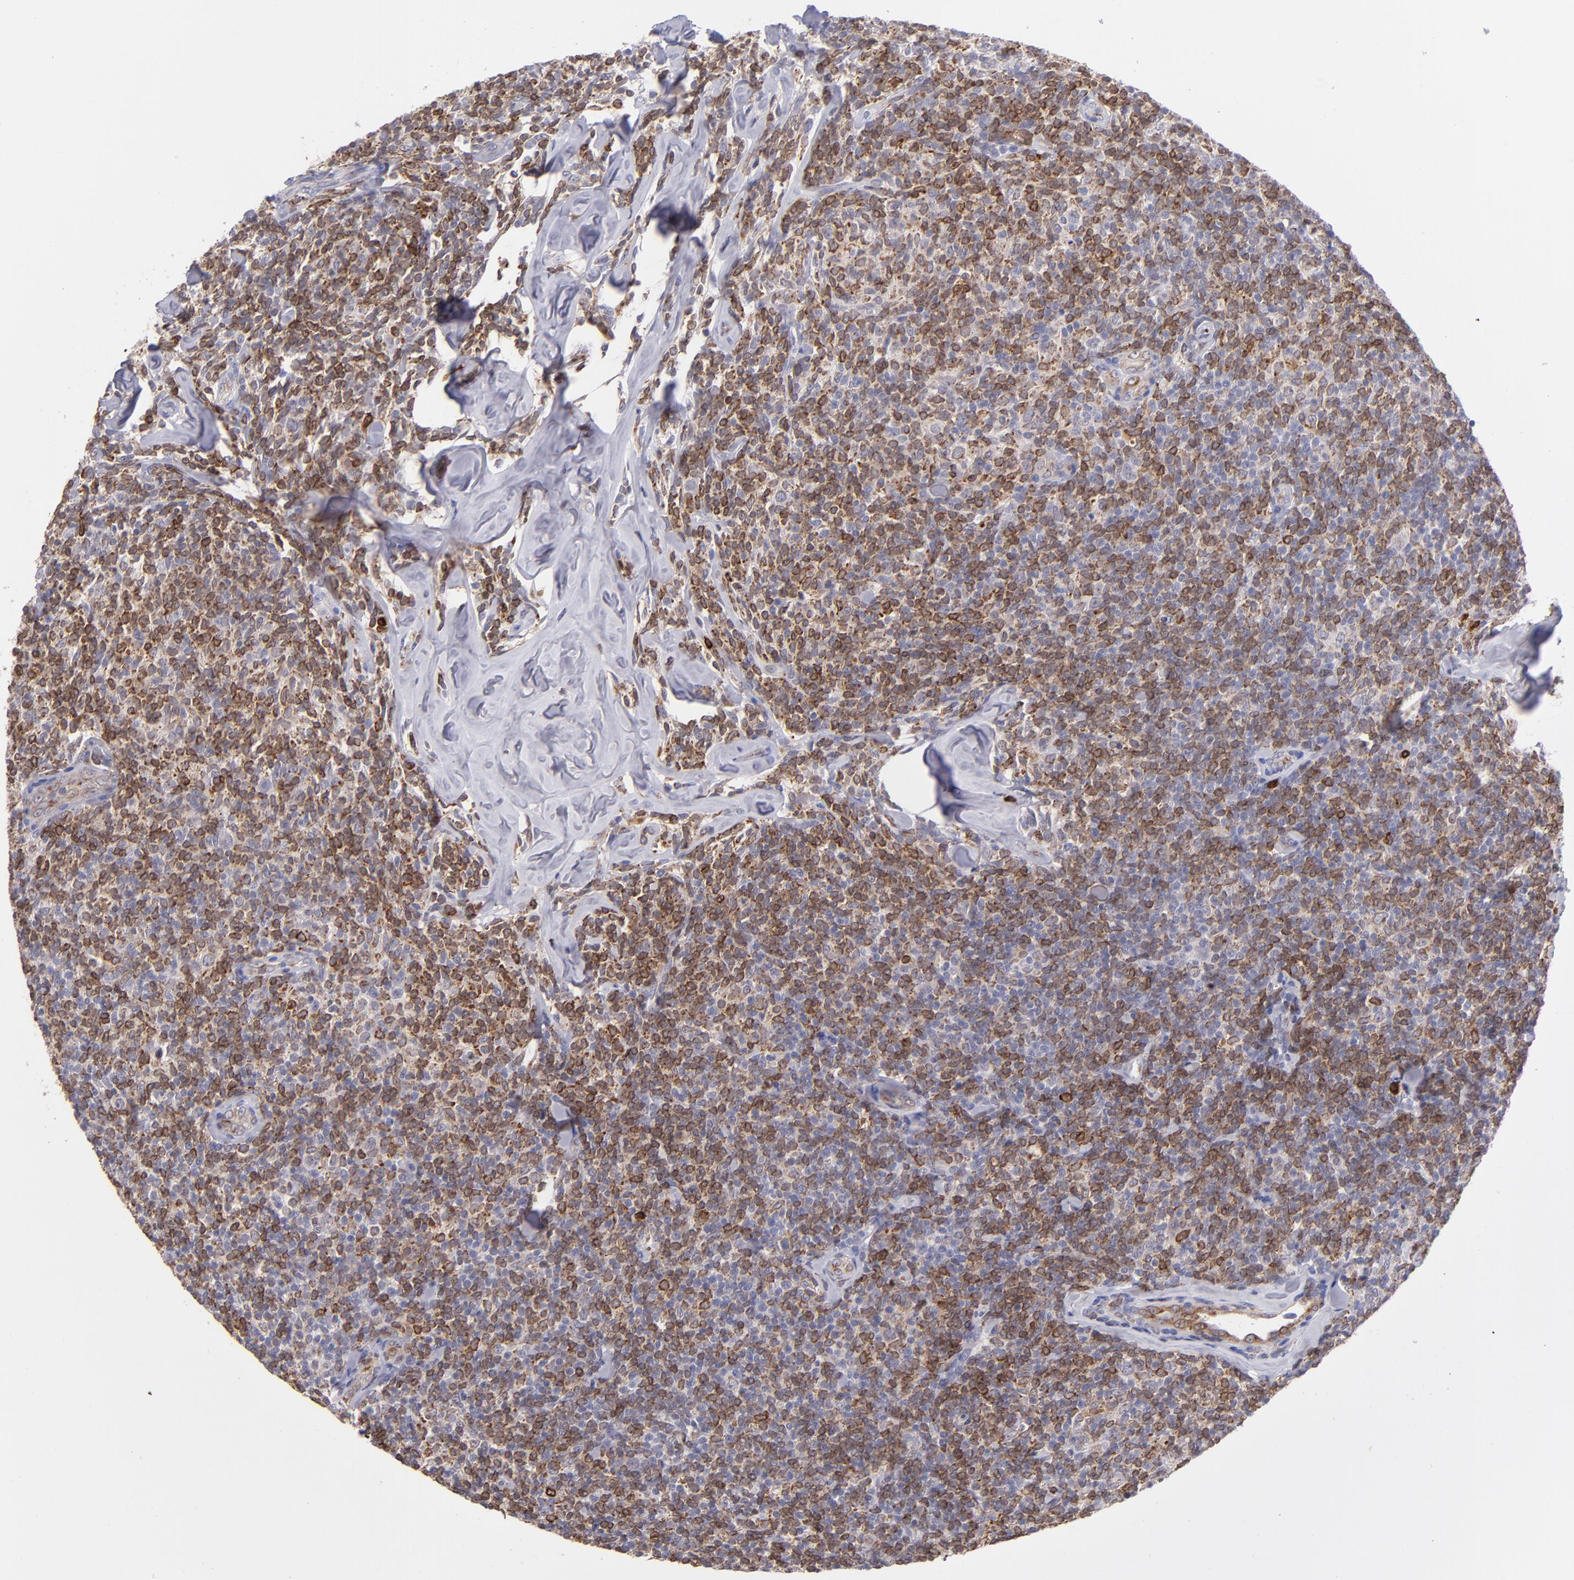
{"staining": {"intensity": "moderate", "quantity": ">75%", "location": "cytoplasmic/membranous"}, "tissue": "lymphoma", "cell_type": "Tumor cells", "image_type": "cancer", "snomed": [{"axis": "morphology", "description": "Malignant lymphoma, non-Hodgkin's type, Low grade"}, {"axis": "topography", "description": "Lymph node"}], "caption": "Tumor cells reveal medium levels of moderate cytoplasmic/membranous staining in about >75% of cells in malignant lymphoma, non-Hodgkin's type (low-grade).", "gene": "PTGS1", "patient": {"sex": "female", "age": 56}}